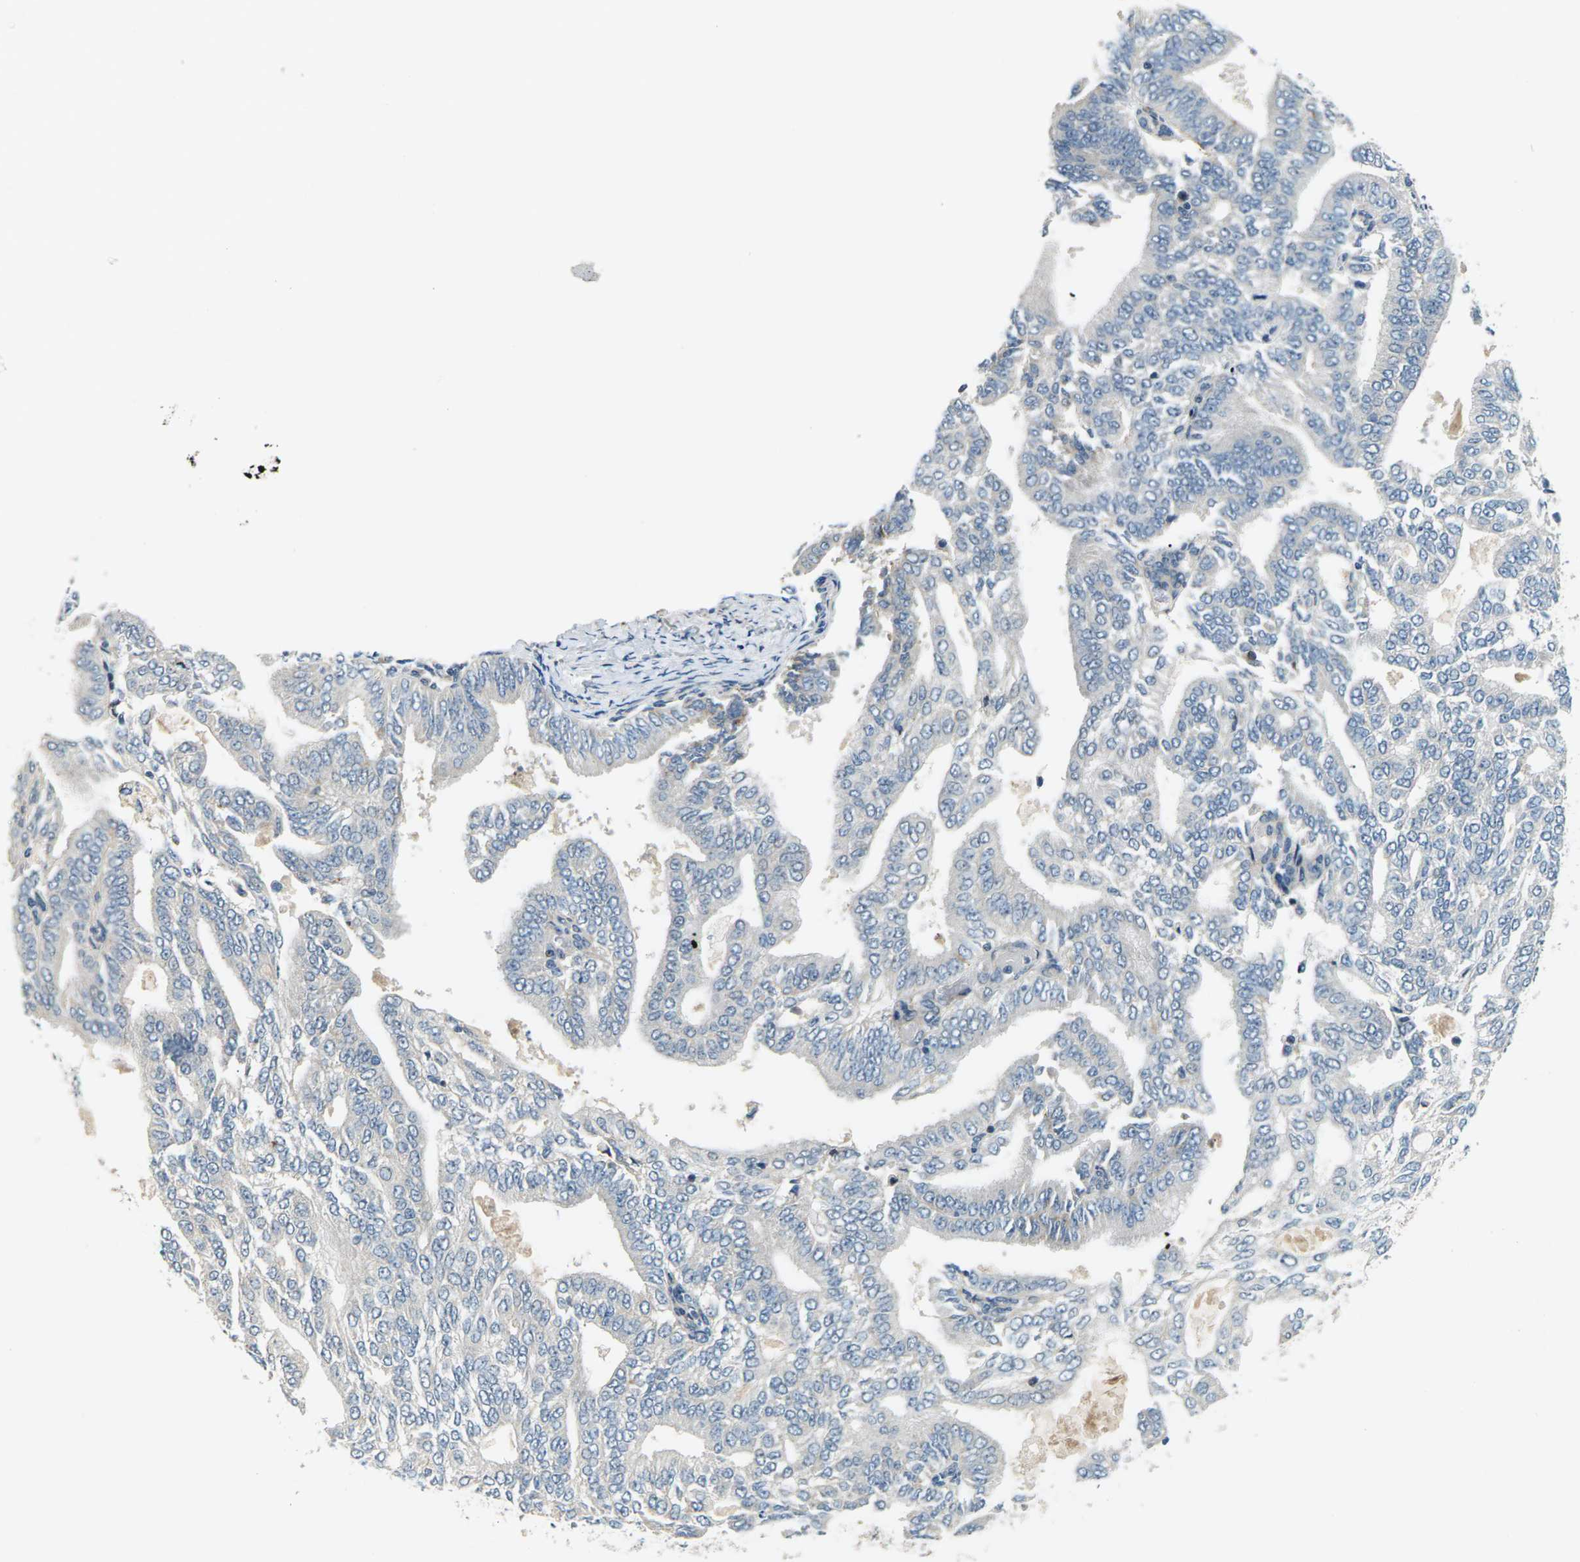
{"staining": {"intensity": "negative", "quantity": "none", "location": "none"}, "tissue": "endometrial cancer", "cell_type": "Tumor cells", "image_type": "cancer", "snomed": [{"axis": "morphology", "description": "Adenocarcinoma, NOS"}, {"axis": "topography", "description": "Endometrium"}], "caption": "IHC micrograph of human endometrial adenocarcinoma stained for a protein (brown), which demonstrates no expression in tumor cells.", "gene": "SLC13A3", "patient": {"sex": "female", "age": 58}}